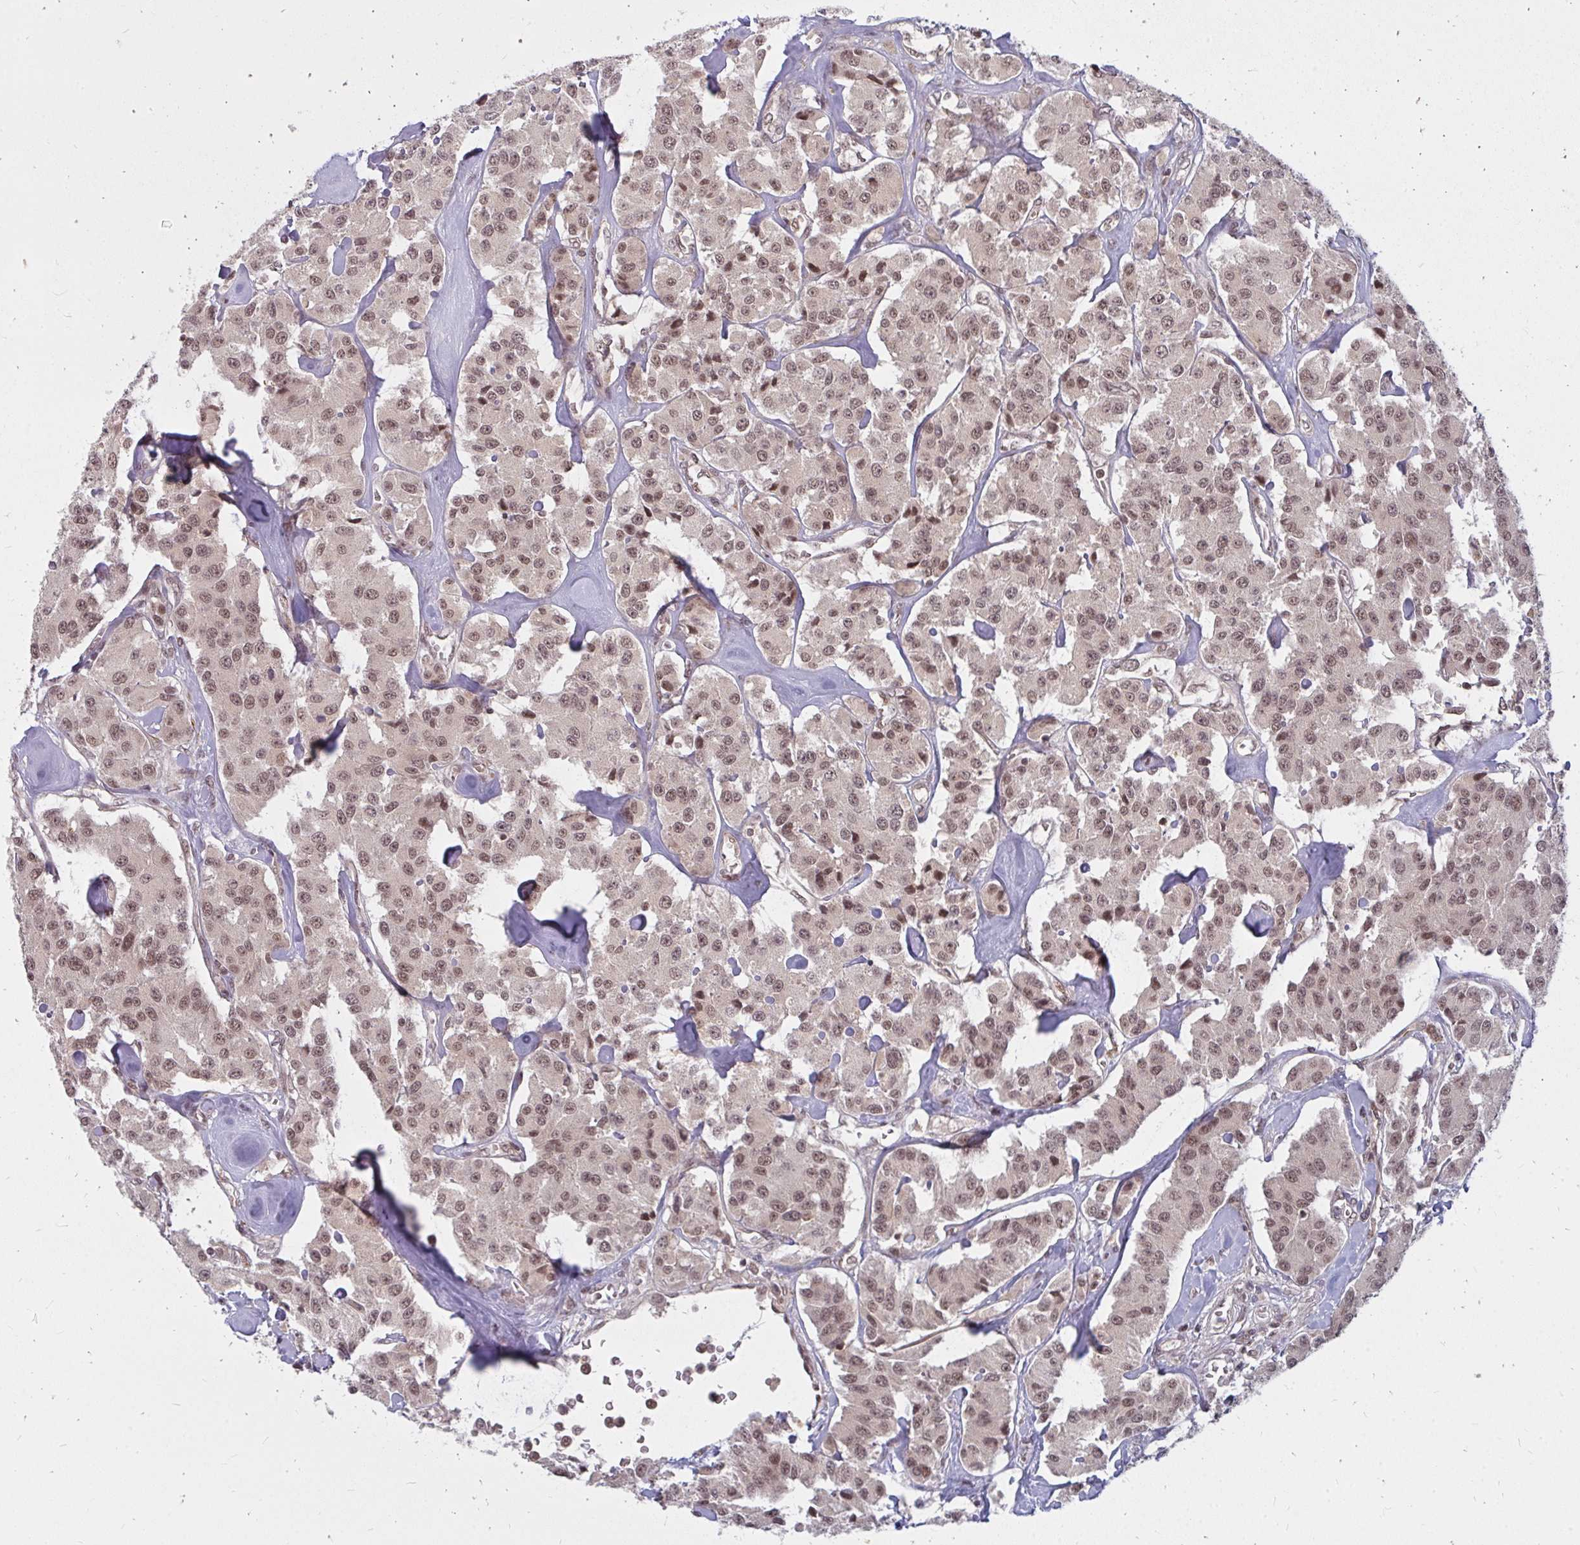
{"staining": {"intensity": "moderate", "quantity": ">75%", "location": "nuclear"}, "tissue": "carcinoid", "cell_type": "Tumor cells", "image_type": "cancer", "snomed": [{"axis": "morphology", "description": "Carcinoid, malignant, NOS"}, {"axis": "topography", "description": "Pancreas"}], "caption": "A brown stain shows moderate nuclear positivity of a protein in human carcinoid tumor cells.", "gene": "GTF3C6", "patient": {"sex": "male", "age": 41}}